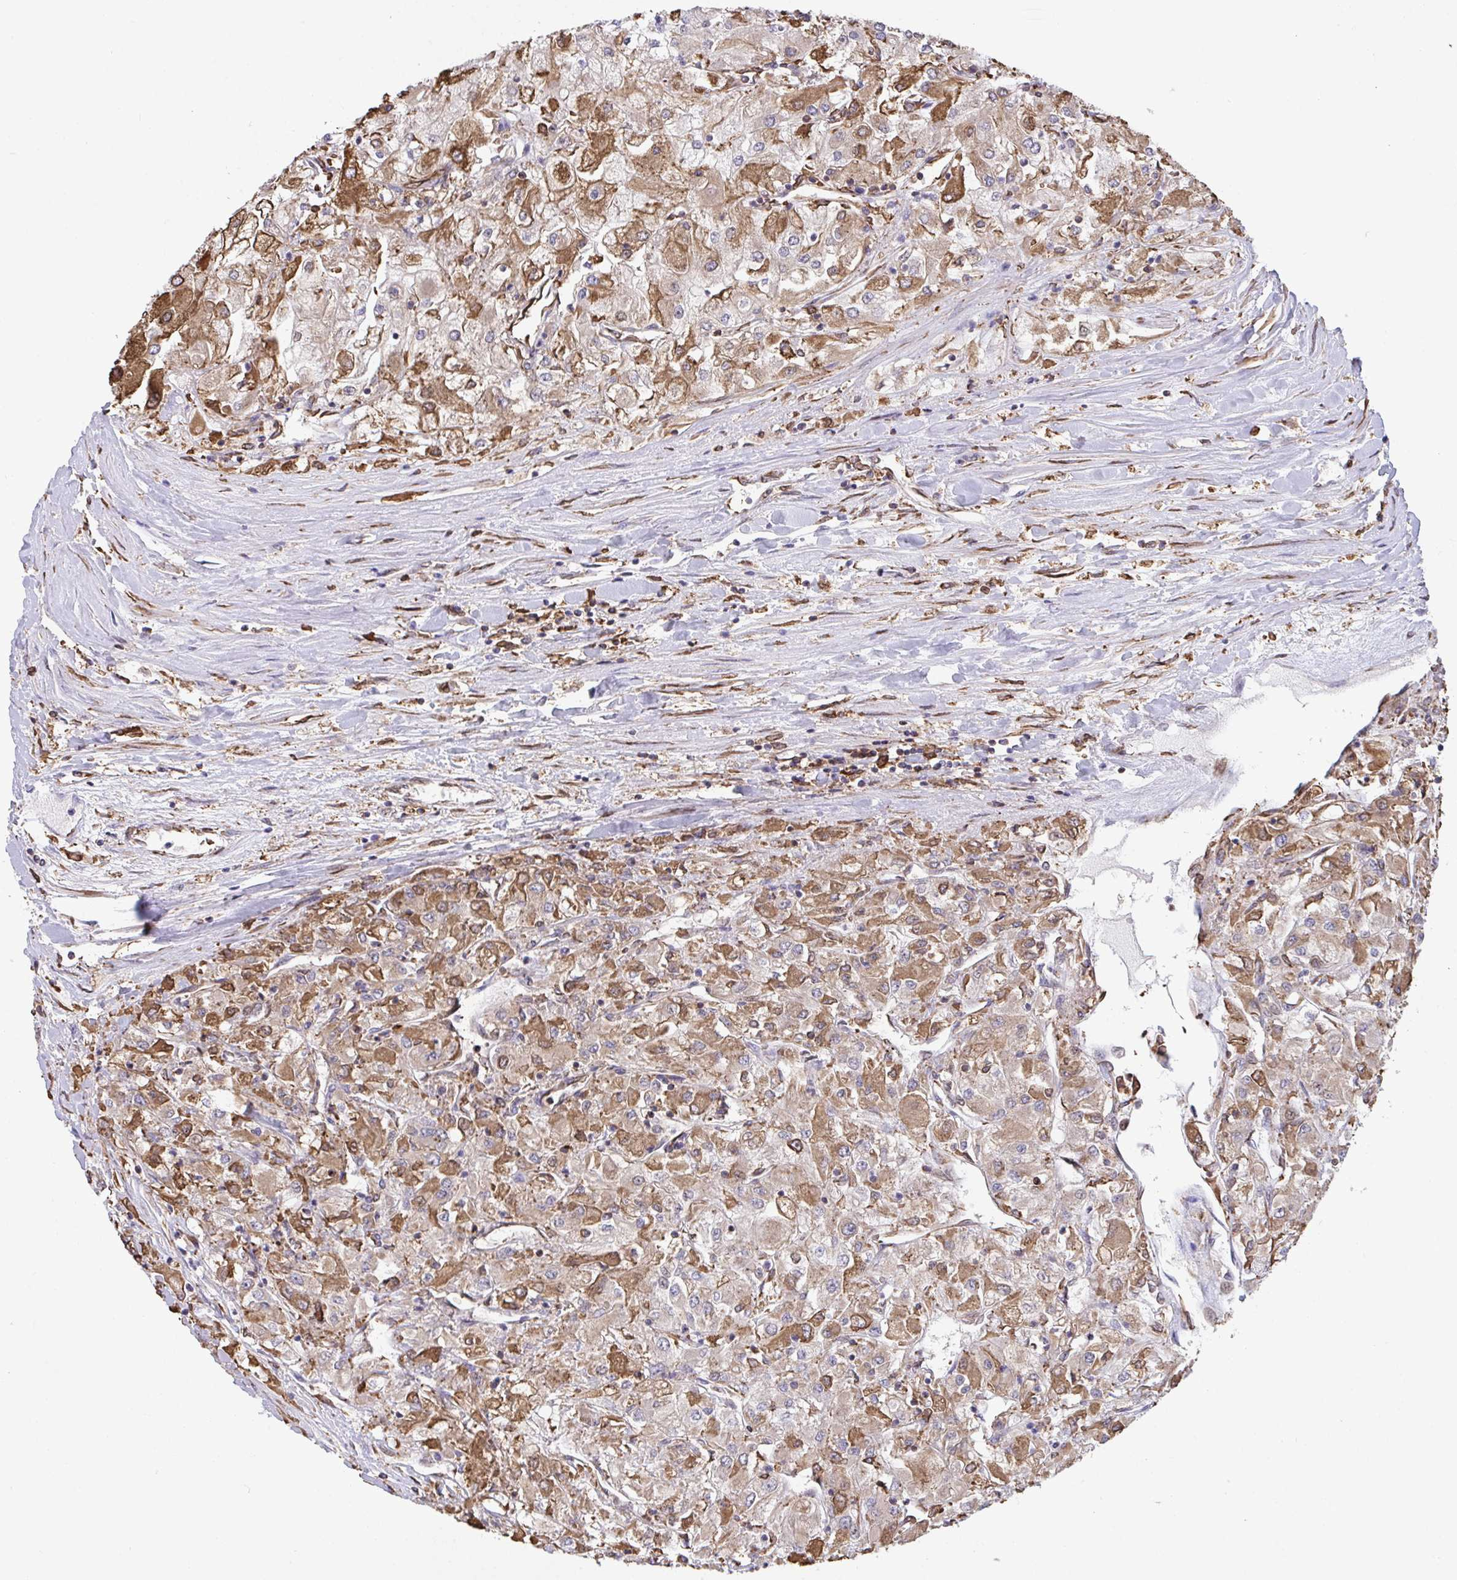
{"staining": {"intensity": "strong", "quantity": "25%-75%", "location": "cytoplasmic/membranous"}, "tissue": "renal cancer", "cell_type": "Tumor cells", "image_type": "cancer", "snomed": [{"axis": "morphology", "description": "Adenocarcinoma, NOS"}, {"axis": "topography", "description": "Kidney"}], "caption": "DAB immunohistochemical staining of renal cancer (adenocarcinoma) displays strong cytoplasmic/membranous protein positivity in approximately 25%-75% of tumor cells. Ihc stains the protein in brown and the nuclei are stained blue.", "gene": "PPIH", "patient": {"sex": "male", "age": 80}}